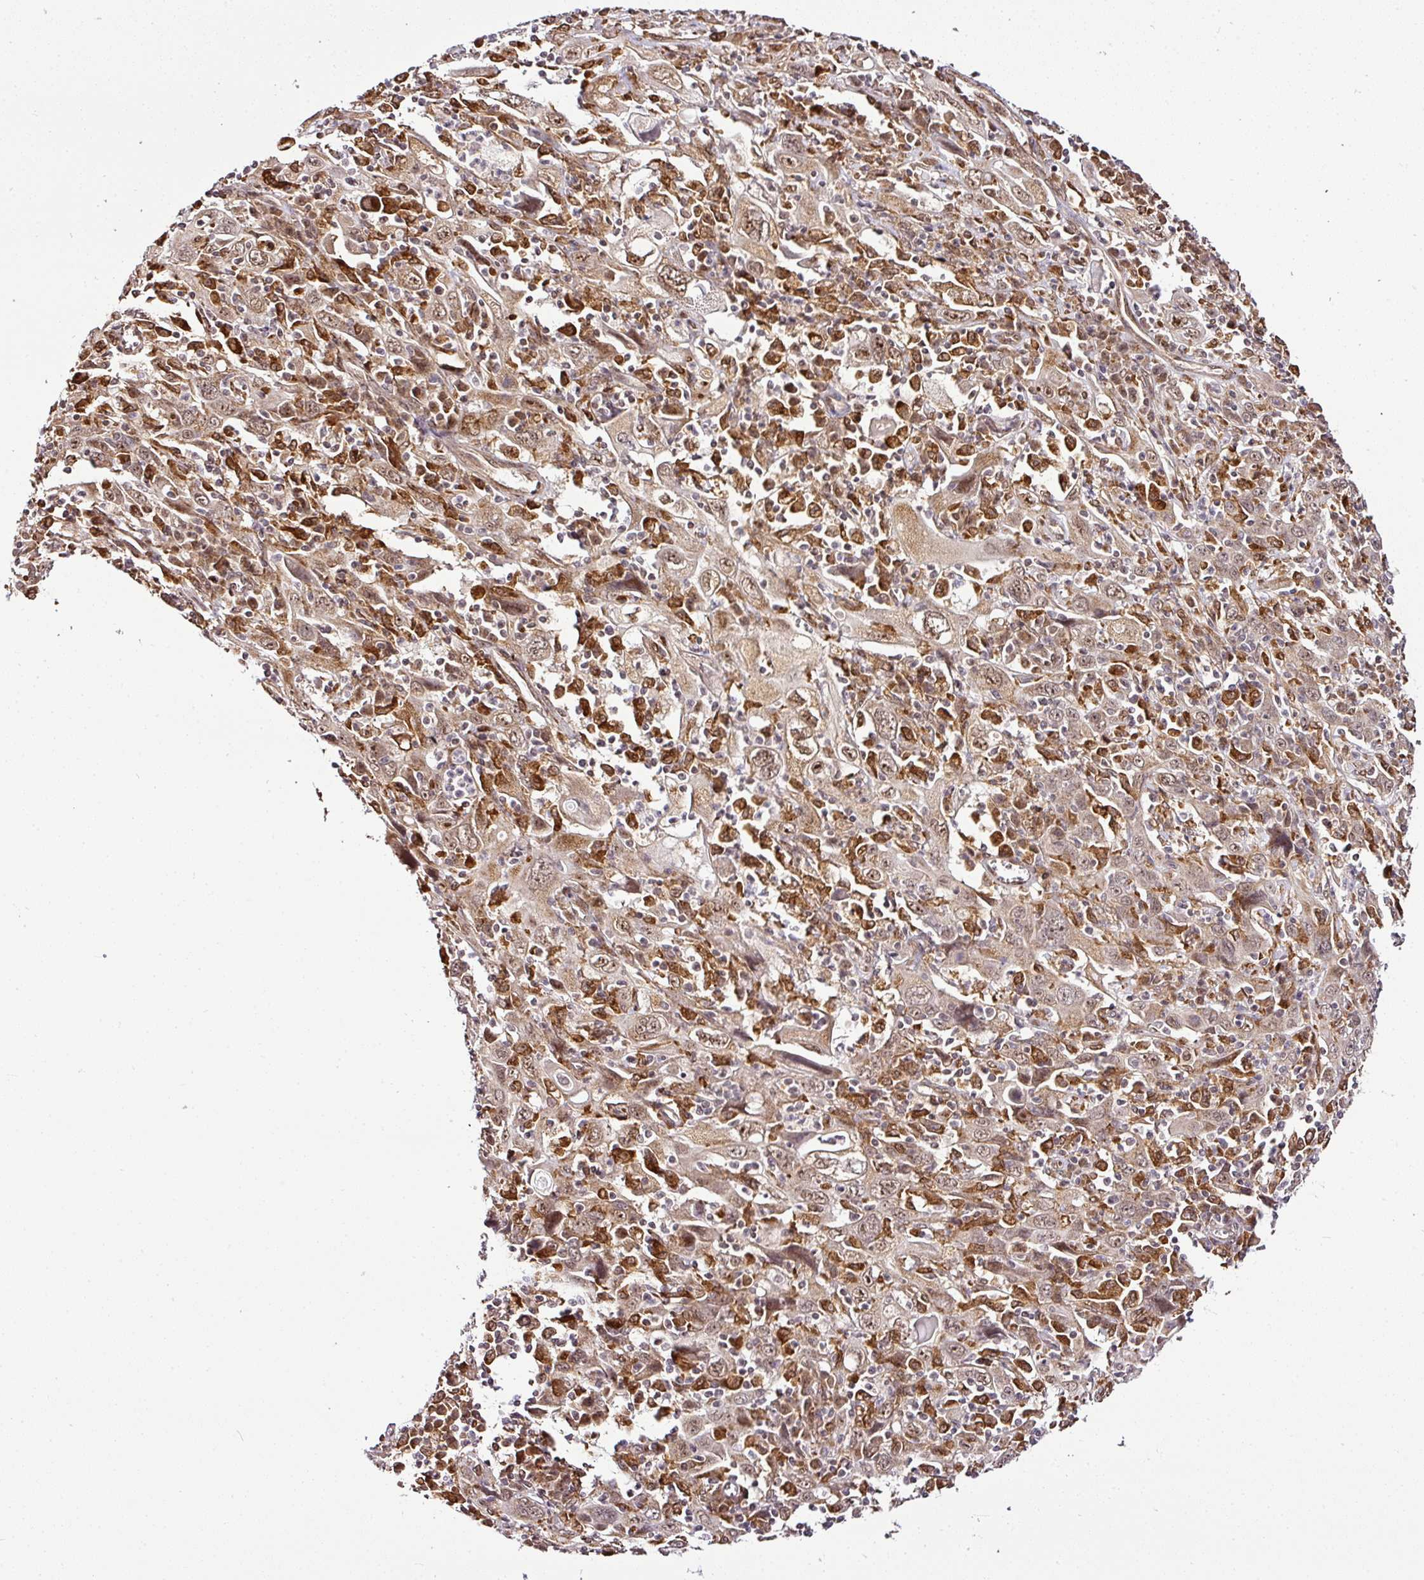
{"staining": {"intensity": "moderate", "quantity": ">75%", "location": "cytoplasmic/membranous,nuclear"}, "tissue": "cervical cancer", "cell_type": "Tumor cells", "image_type": "cancer", "snomed": [{"axis": "morphology", "description": "Squamous cell carcinoma, NOS"}, {"axis": "topography", "description": "Cervix"}], "caption": "Immunohistochemical staining of squamous cell carcinoma (cervical) reveals moderate cytoplasmic/membranous and nuclear protein staining in about >75% of tumor cells.", "gene": "FAM153A", "patient": {"sex": "female", "age": 46}}